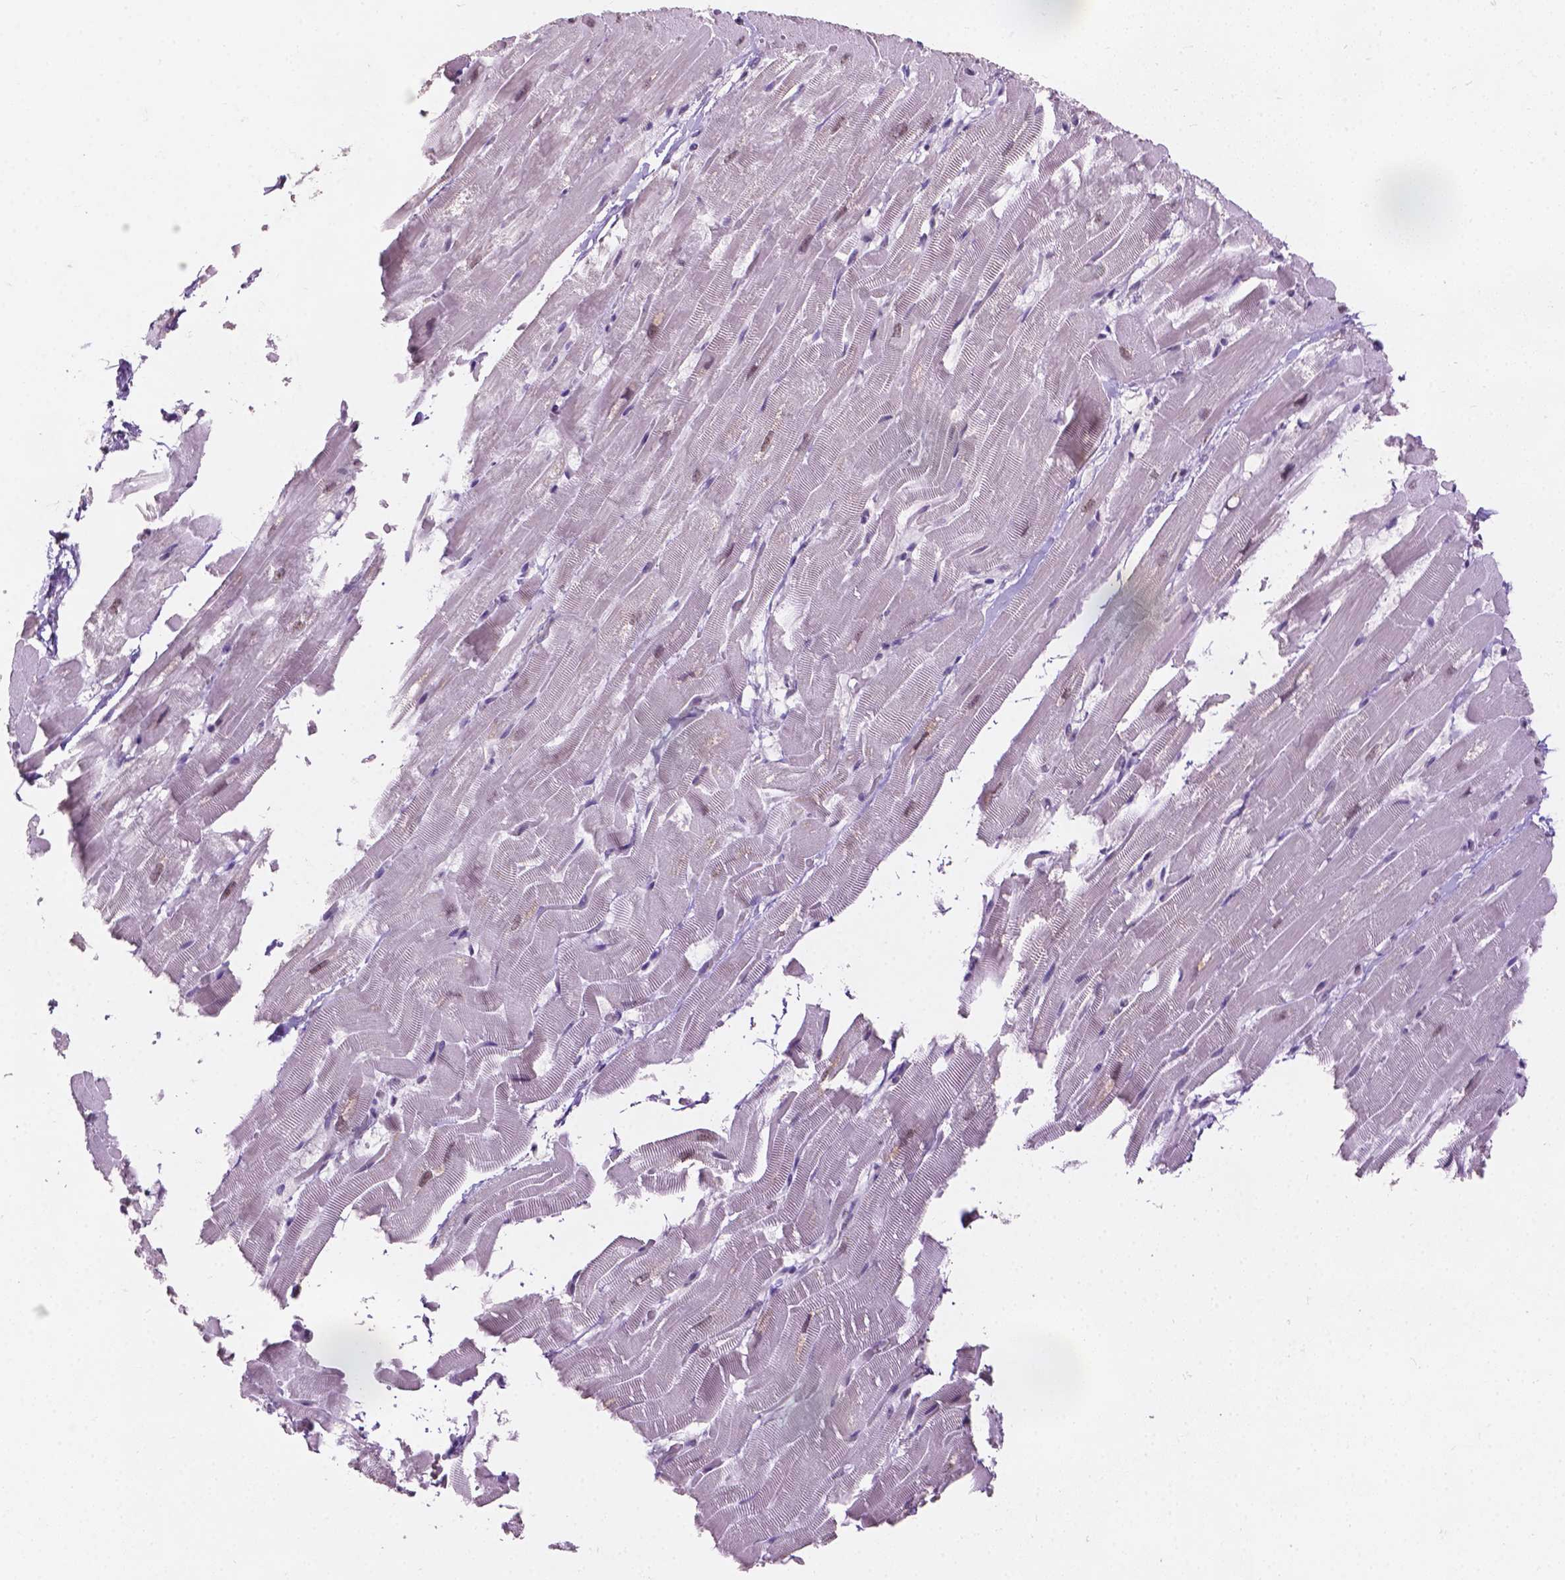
{"staining": {"intensity": "weak", "quantity": "<25%", "location": "nuclear"}, "tissue": "heart muscle", "cell_type": "Cardiomyocytes", "image_type": "normal", "snomed": [{"axis": "morphology", "description": "Normal tissue, NOS"}, {"axis": "topography", "description": "Heart"}], "caption": "An immunohistochemistry (IHC) photomicrograph of normal heart muscle is shown. There is no staining in cardiomyocytes of heart muscle. The staining is performed using DAB (3,3'-diaminobenzidine) brown chromogen with nuclei counter-stained in using hematoxylin.", "gene": "COIL", "patient": {"sex": "male", "age": 37}}